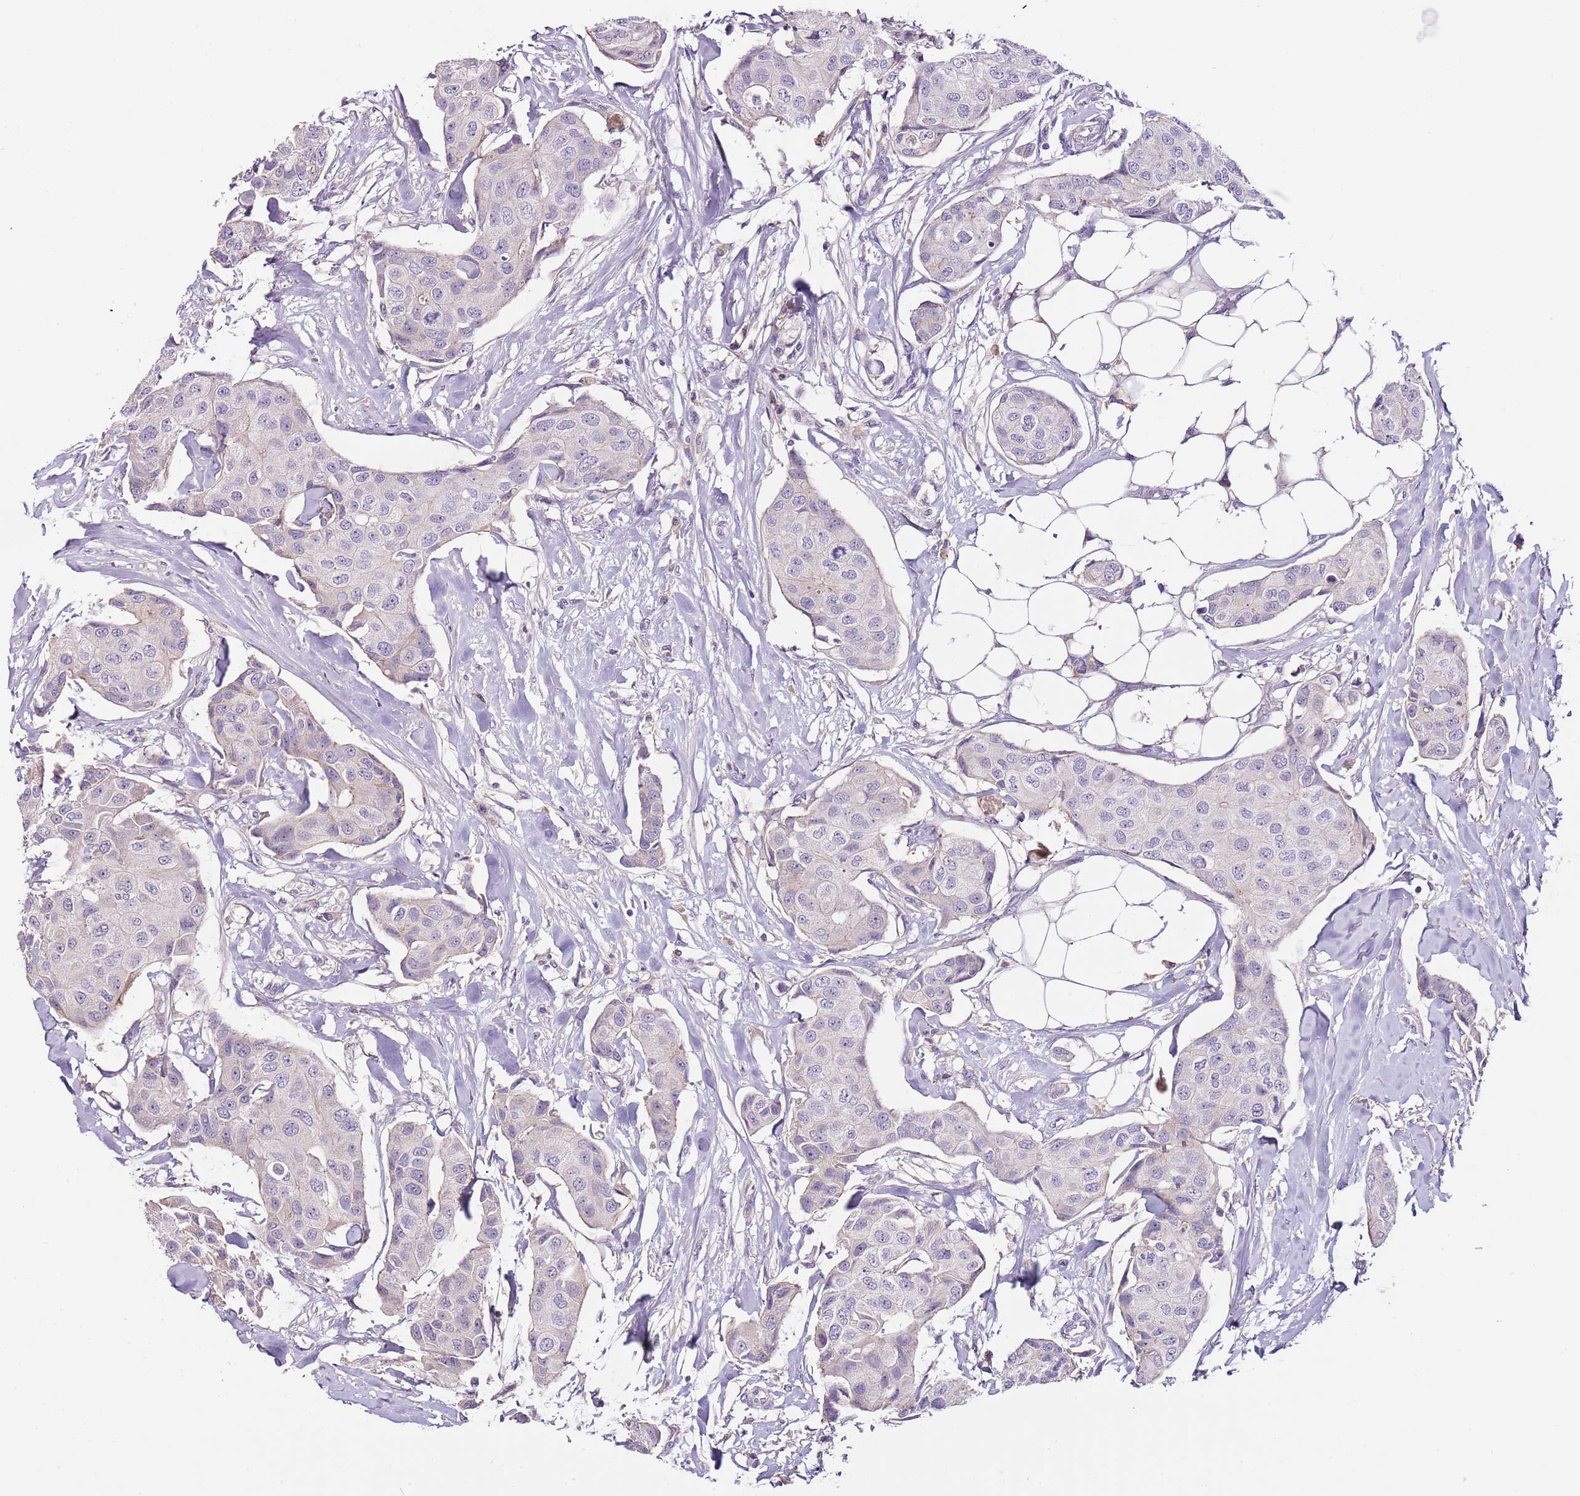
{"staining": {"intensity": "negative", "quantity": "none", "location": "none"}, "tissue": "breast cancer", "cell_type": "Tumor cells", "image_type": "cancer", "snomed": [{"axis": "morphology", "description": "Duct carcinoma"}, {"axis": "topography", "description": "Breast"}, {"axis": "topography", "description": "Lymph node"}], "caption": "A photomicrograph of breast cancer stained for a protein reveals no brown staining in tumor cells.", "gene": "NKX2-3", "patient": {"sex": "female", "age": 80}}